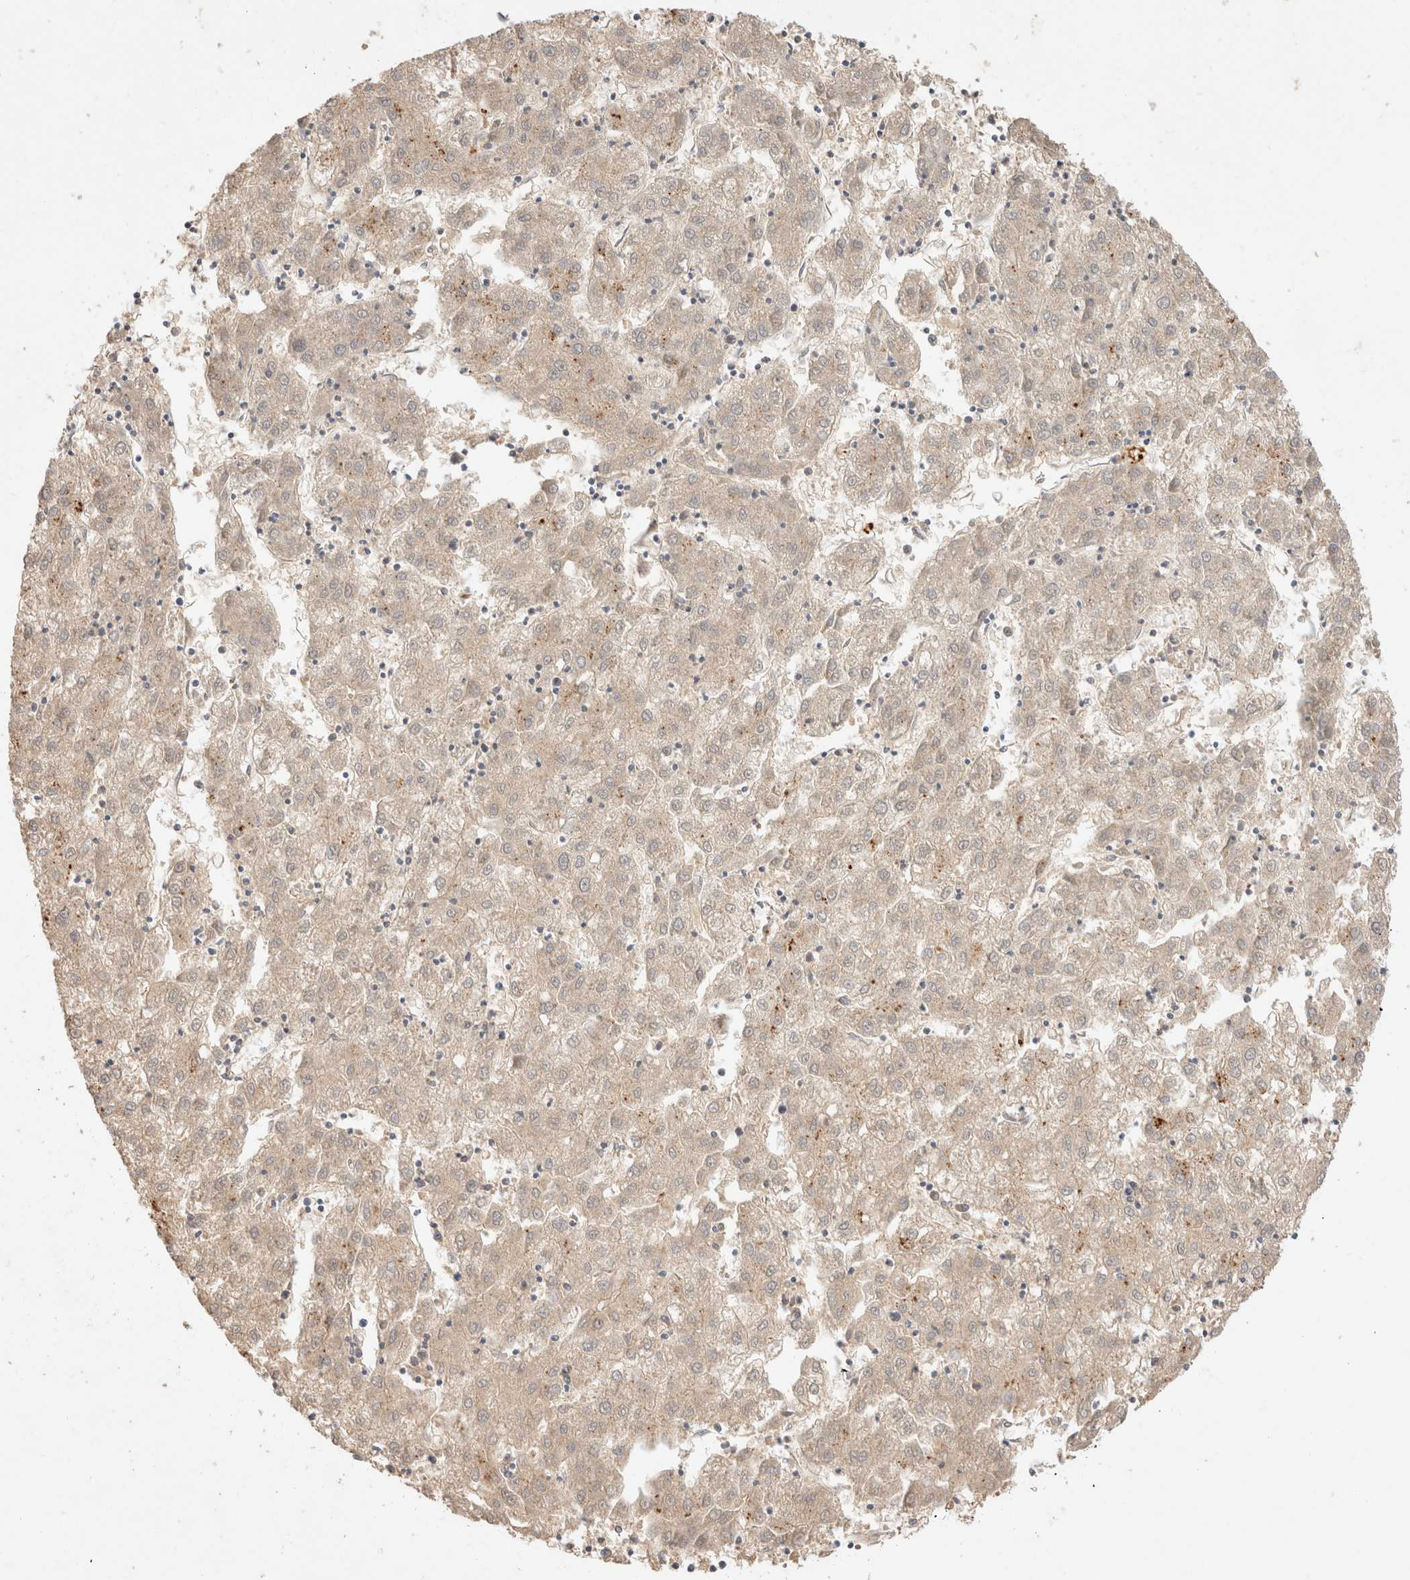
{"staining": {"intensity": "weak", "quantity": ">75%", "location": "cytoplasmic/membranous"}, "tissue": "liver cancer", "cell_type": "Tumor cells", "image_type": "cancer", "snomed": [{"axis": "morphology", "description": "Carcinoma, Hepatocellular, NOS"}, {"axis": "topography", "description": "Liver"}], "caption": "This micrograph exhibits immunohistochemistry staining of human liver cancer, with low weak cytoplasmic/membranous expression in approximately >75% of tumor cells.", "gene": "RABEPK", "patient": {"sex": "male", "age": 72}}